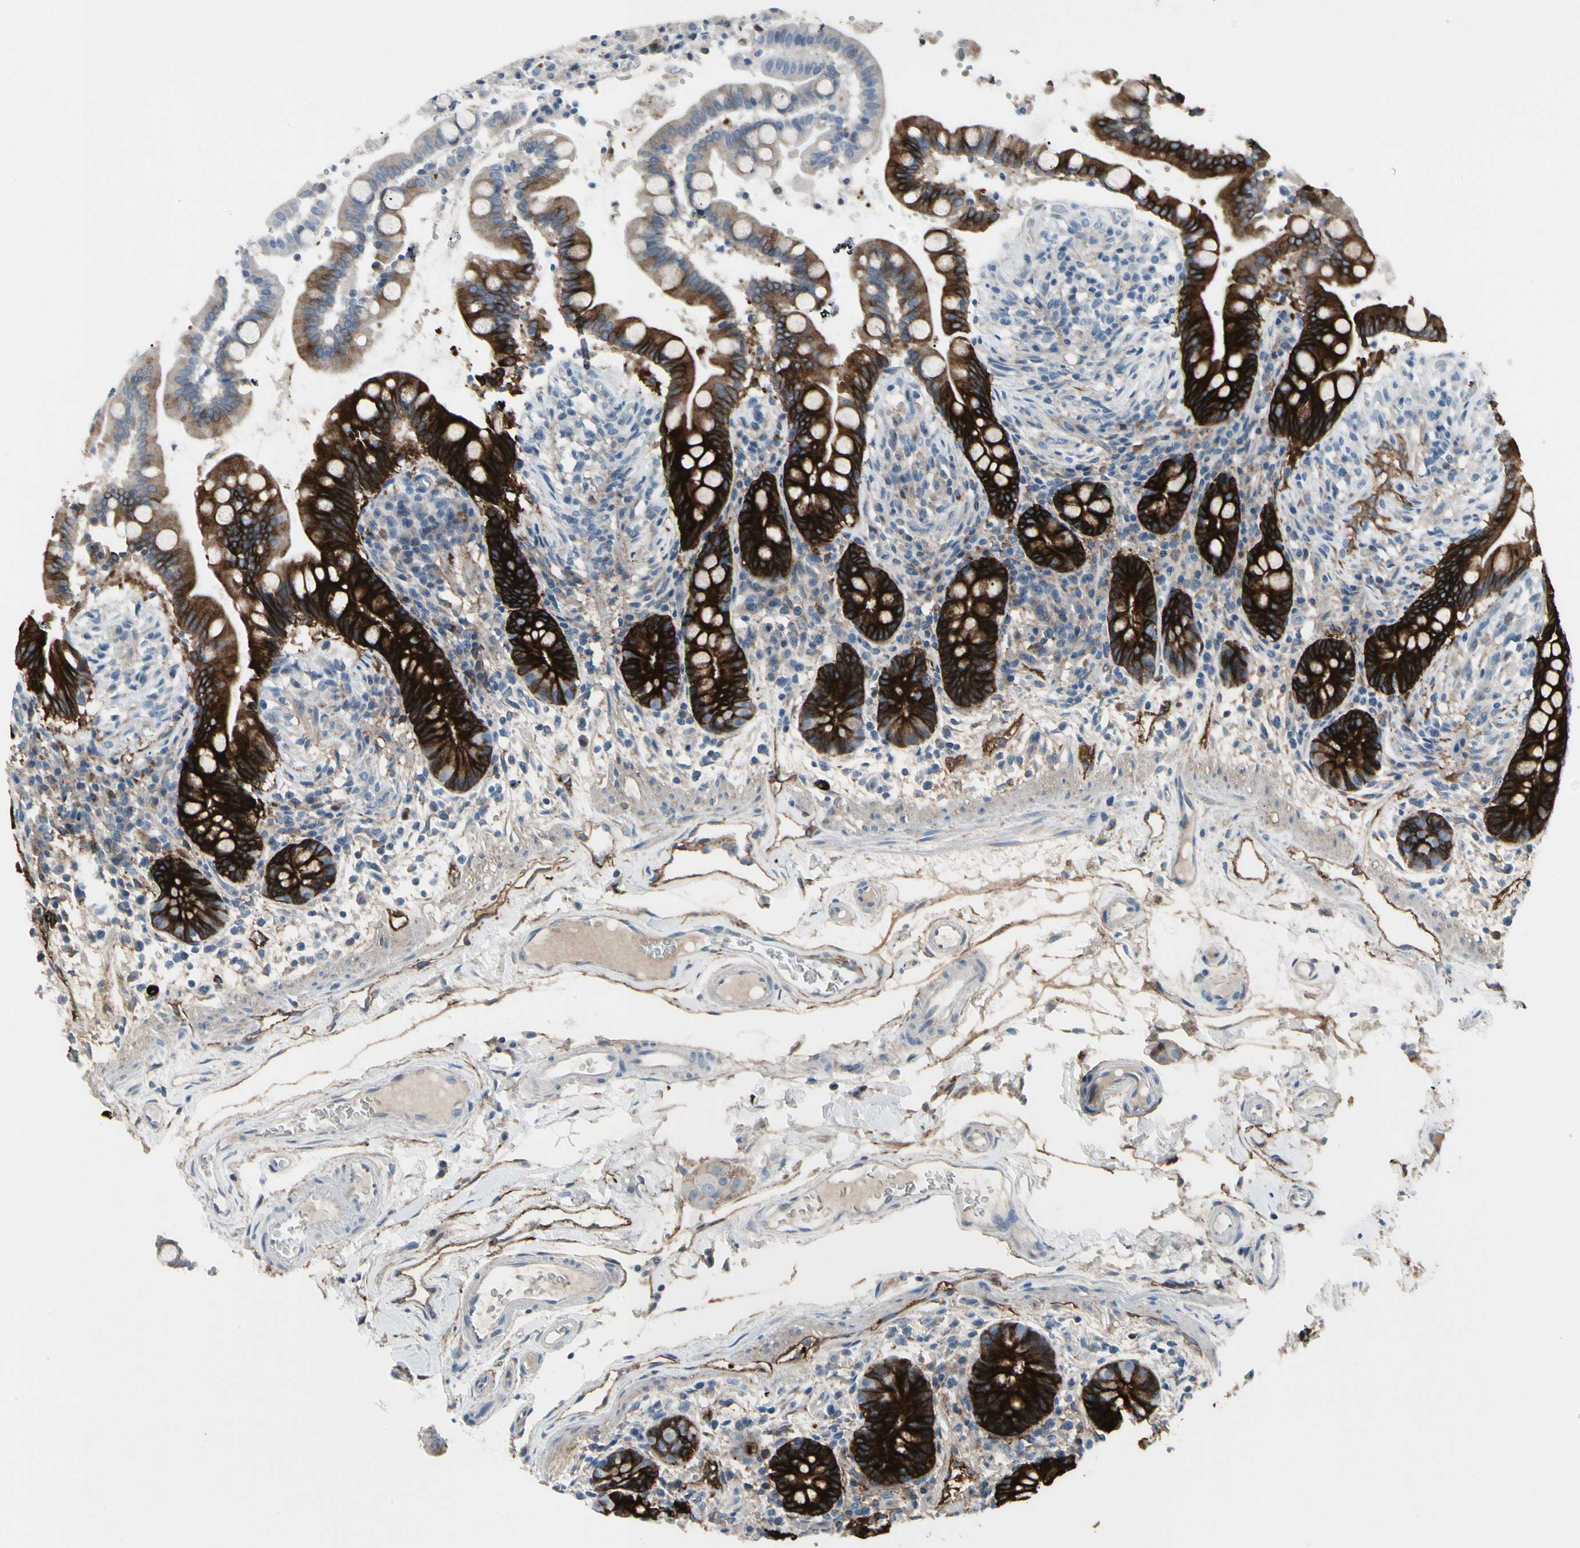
{"staining": {"intensity": "moderate", "quantity": ">75%", "location": "cytoplasmic/membranous"}, "tissue": "colon", "cell_type": "Endothelial cells", "image_type": "normal", "snomed": [{"axis": "morphology", "description": "Normal tissue, NOS"}, {"axis": "topography", "description": "Colon"}], "caption": "High-magnification brightfield microscopy of unremarkable colon stained with DAB (brown) and counterstained with hematoxylin (blue). endothelial cells exhibit moderate cytoplasmic/membranous positivity is appreciated in about>75% of cells.", "gene": "PIGR", "patient": {"sex": "male", "age": 73}}